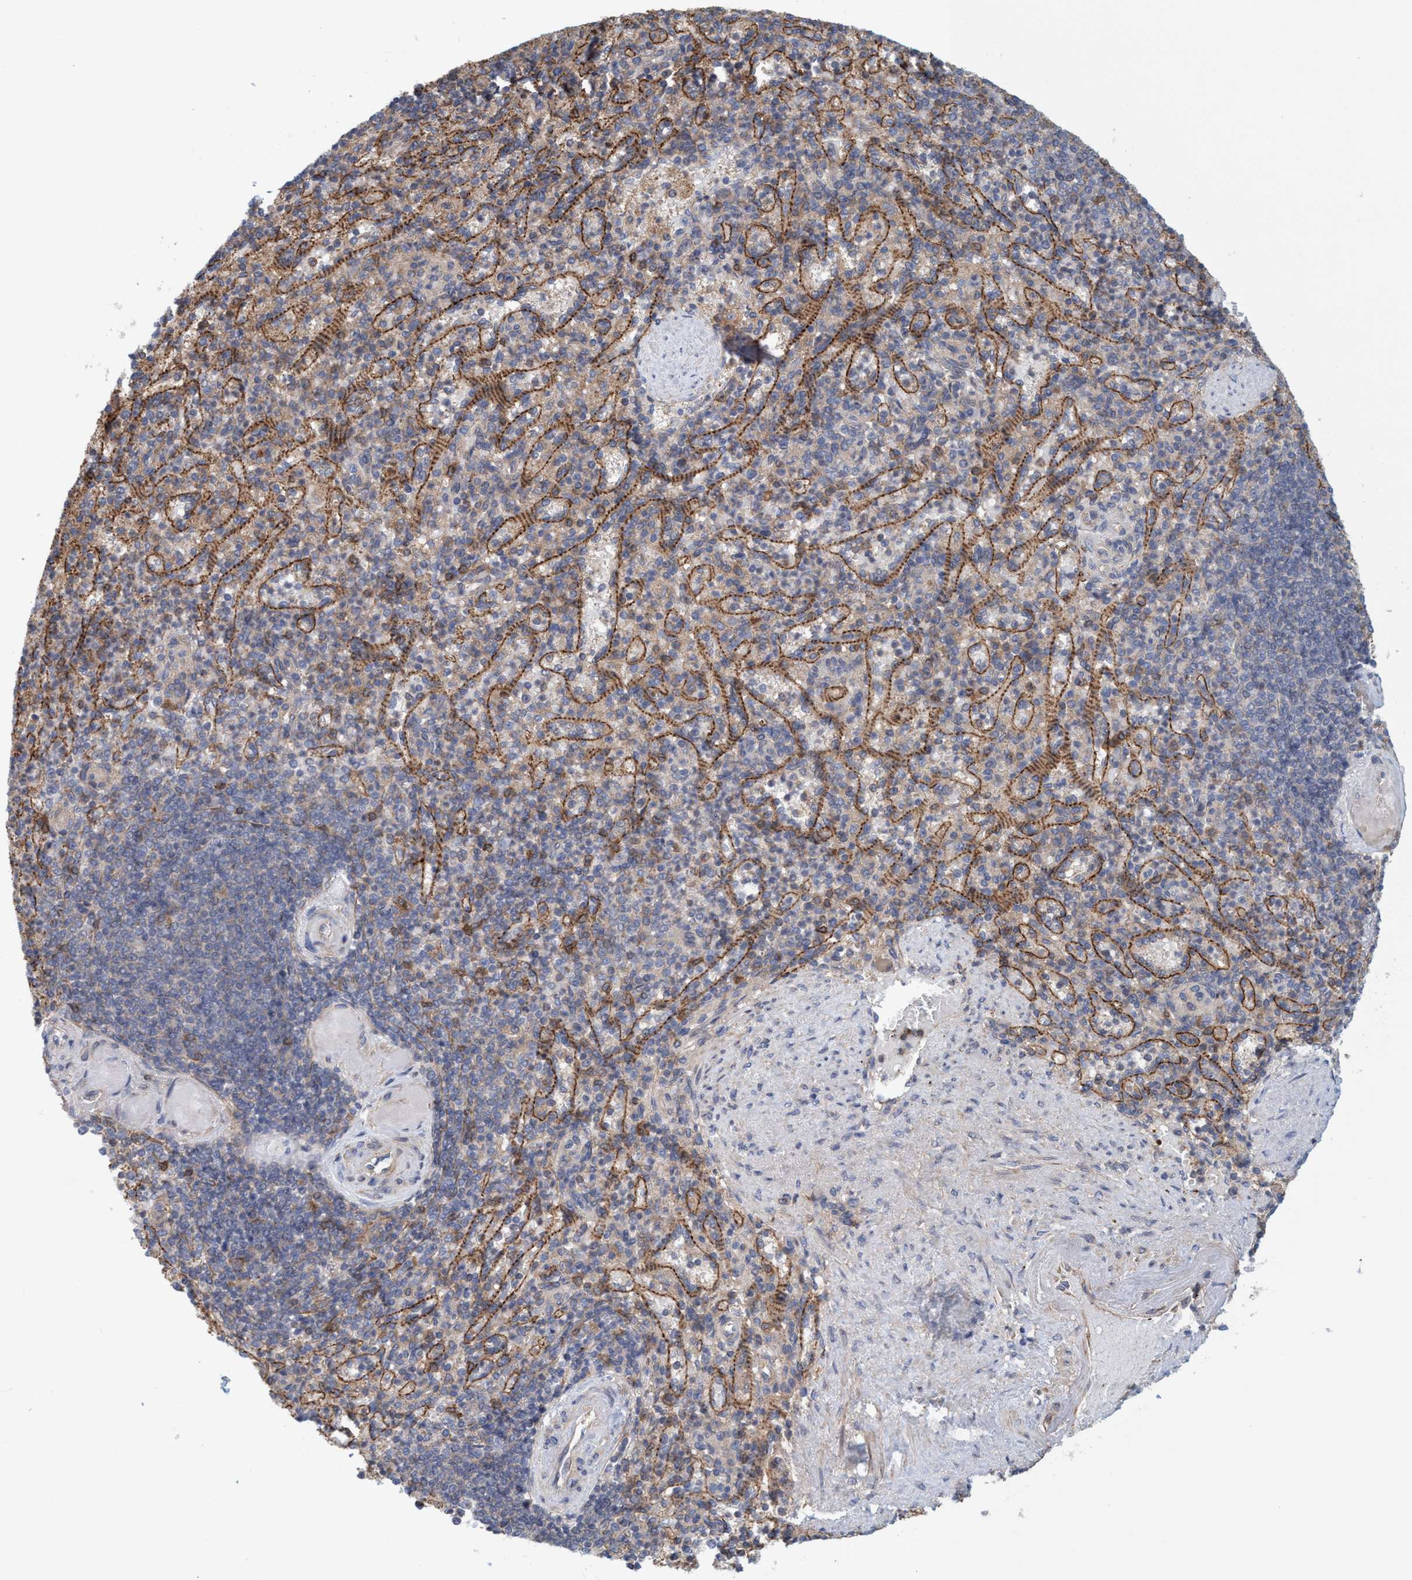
{"staining": {"intensity": "moderate", "quantity": "25%-75%", "location": "cytoplasmic/membranous"}, "tissue": "spleen", "cell_type": "Cells in red pulp", "image_type": "normal", "snomed": [{"axis": "morphology", "description": "Normal tissue, NOS"}, {"axis": "topography", "description": "Spleen"}], "caption": "Protein expression analysis of unremarkable spleen reveals moderate cytoplasmic/membranous staining in about 25%-75% of cells in red pulp.", "gene": "SPECC1", "patient": {"sex": "female", "age": 74}}